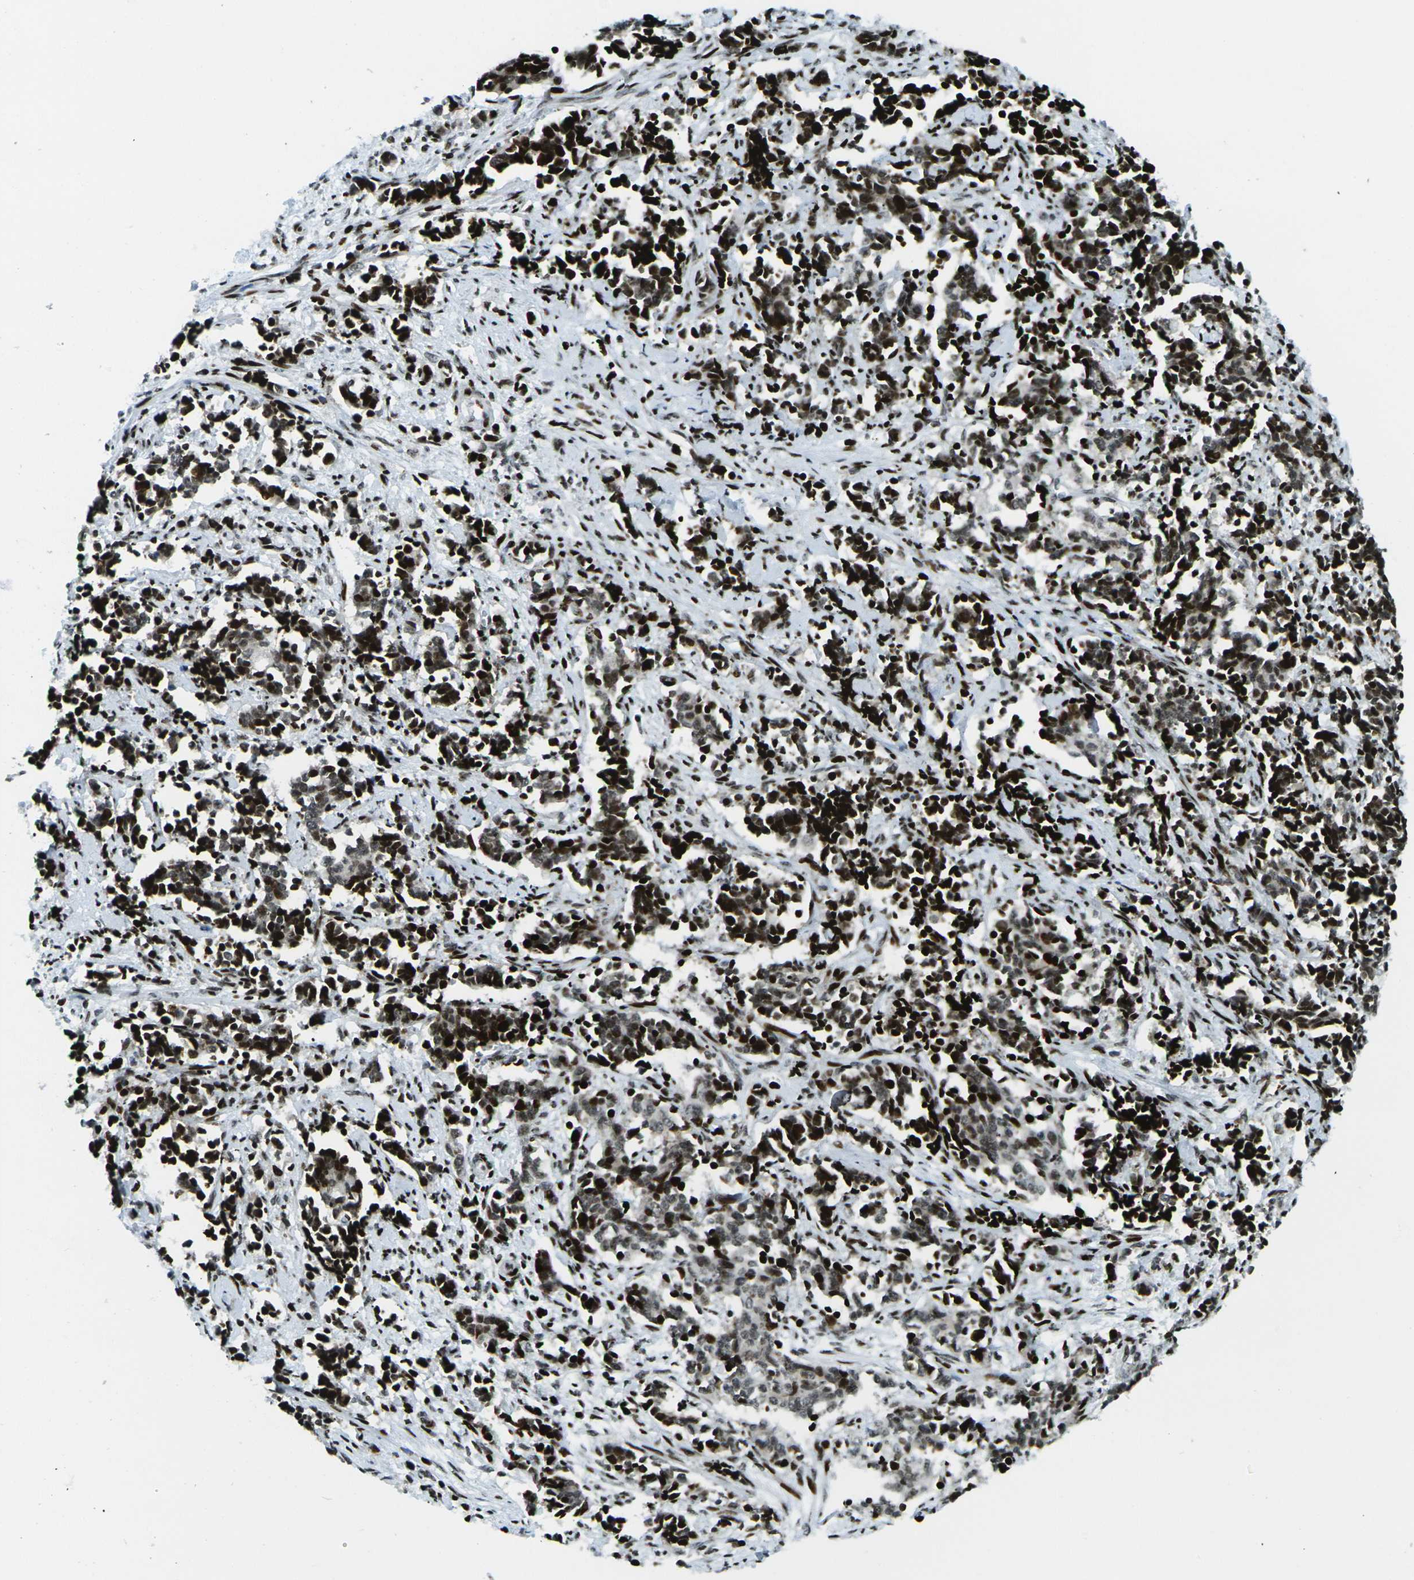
{"staining": {"intensity": "strong", "quantity": ">75%", "location": "nuclear"}, "tissue": "cervical cancer", "cell_type": "Tumor cells", "image_type": "cancer", "snomed": [{"axis": "morphology", "description": "Normal tissue, NOS"}, {"axis": "morphology", "description": "Squamous cell carcinoma, NOS"}, {"axis": "topography", "description": "Cervix"}], "caption": "Cervical squamous cell carcinoma stained for a protein demonstrates strong nuclear positivity in tumor cells.", "gene": "H3-3A", "patient": {"sex": "female", "age": 35}}